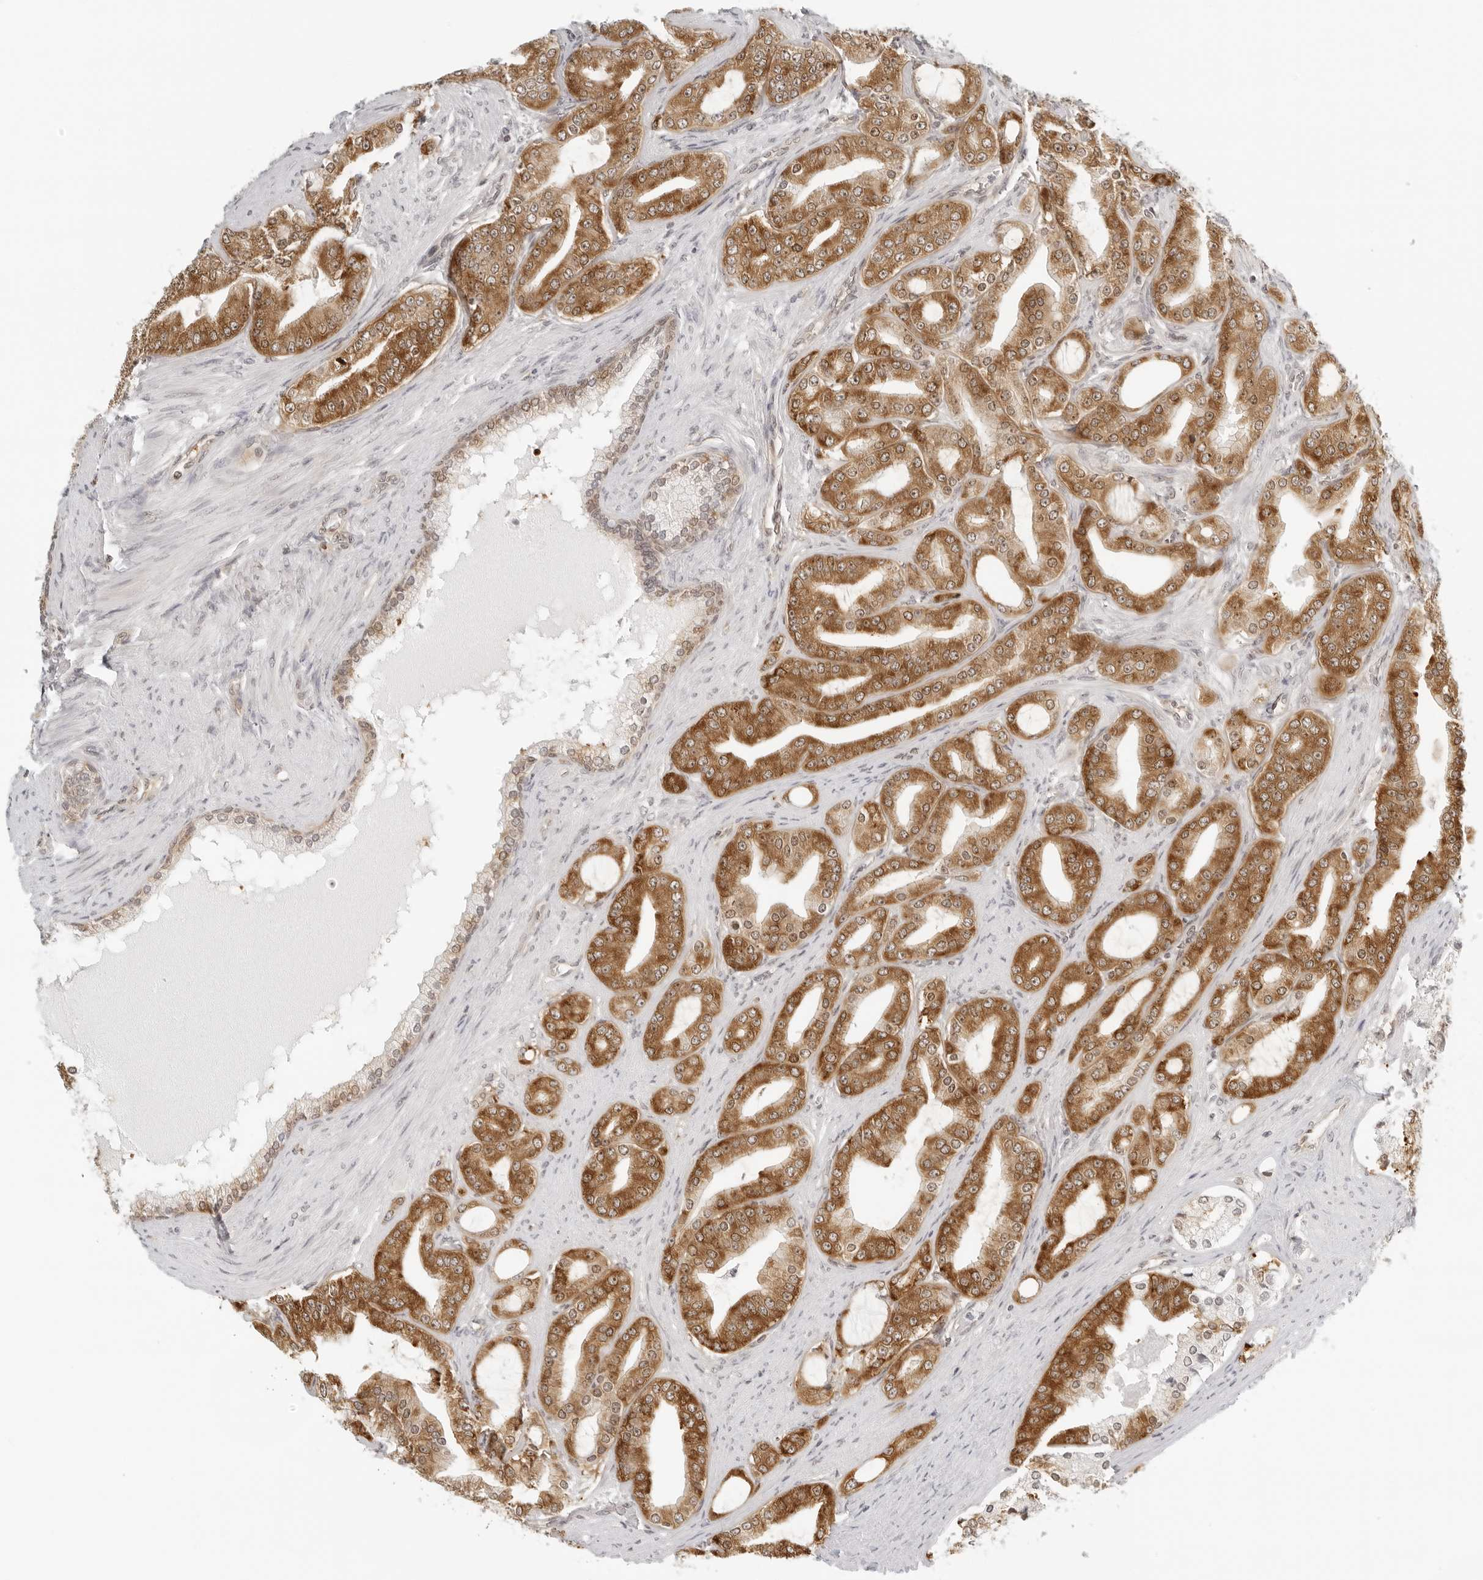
{"staining": {"intensity": "moderate", "quantity": ">75%", "location": "cytoplasmic/membranous,nuclear"}, "tissue": "prostate cancer", "cell_type": "Tumor cells", "image_type": "cancer", "snomed": [{"axis": "morphology", "description": "Adenocarcinoma, High grade"}, {"axis": "topography", "description": "Prostate"}], "caption": "Prostate adenocarcinoma (high-grade) stained for a protein reveals moderate cytoplasmic/membranous and nuclear positivity in tumor cells.", "gene": "EIF4G1", "patient": {"sex": "male", "age": 60}}